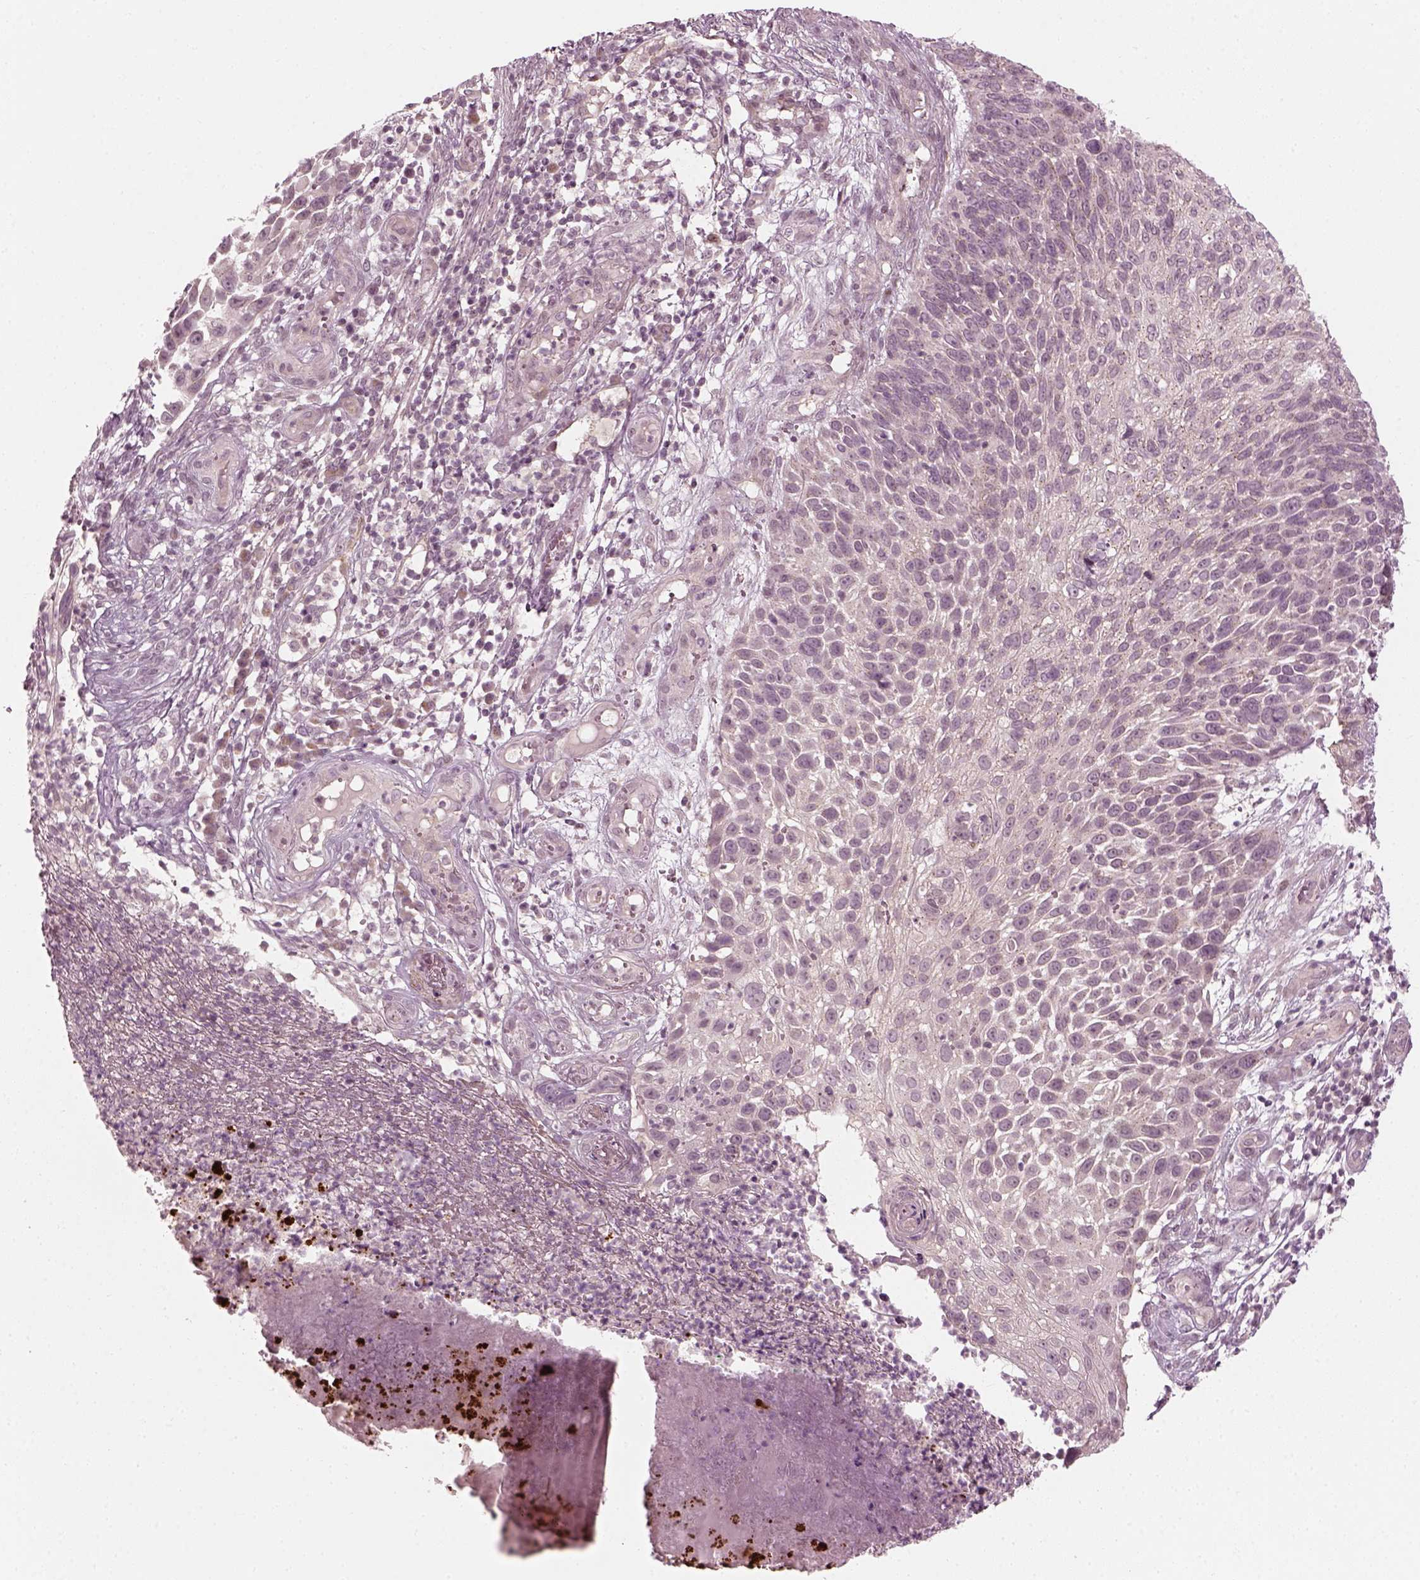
{"staining": {"intensity": "negative", "quantity": "none", "location": "none"}, "tissue": "skin cancer", "cell_type": "Tumor cells", "image_type": "cancer", "snomed": [{"axis": "morphology", "description": "Squamous cell carcinoma, NOS"}, {"axis": "topography", "description": "Skin"}], "caption": "DAB (3,3'-diaminobenzidine) immunohistochemical staining of human skin cancer displays no significant staining in tumor cells. (DAB immunohistochemistry visualized using brightfield microscopy, high magnification).", "gene": "MLIP", "patient": {"sex": "male", "age": 92}}